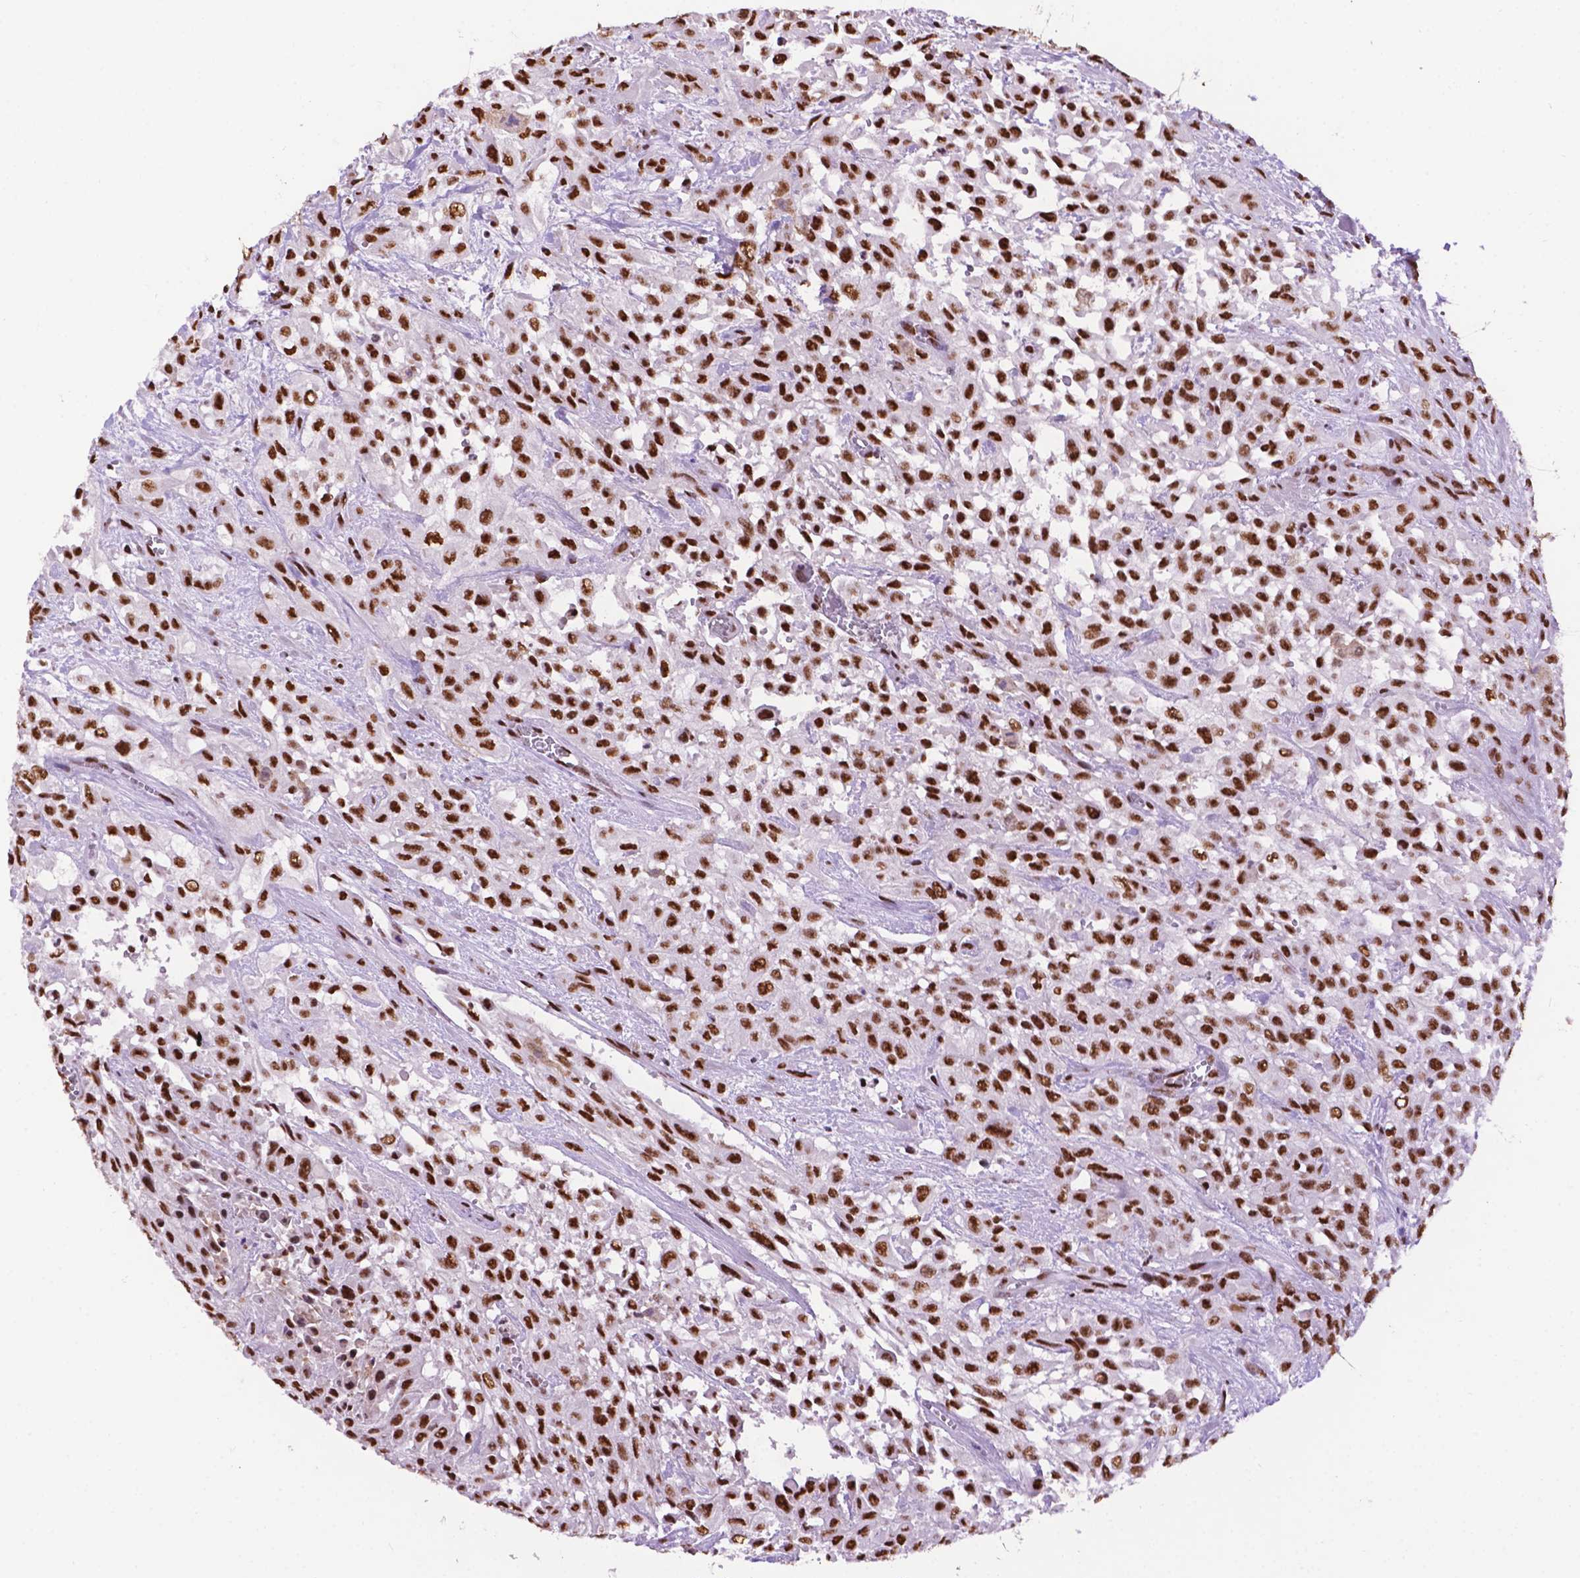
{"staining": {"intensity": "strong", "quantity": ">75%", "location": "nuclear"}, "tissue": "urothelial cancer", "cell_type": "Tumor cells", "image_type": "cancer", "snomed": [{"axis": "morphology", "description": "Urothelial carcinoma, High grade"}, {"axis": "topography", "description": "Urinary bladder"}], "caption": "High-magnification brightfield microscopy of high-grade urothelial carcinoma stained with DAB (3,3'-diaminobenzidine) (brown) and counterstained with hematoxylin (blue). tumor cells exhibit strong nuclear positivity is identified in about>75% of cells. The staining was performed using DAB (3,3'-diaminobenzidine) to visualize the protein expression in brown, while the nuclei were stained in blue with hematoxylin (Magnification: 20x).", "gene": "CCAR2", "patient": {"sex": "male", "age": 57}}